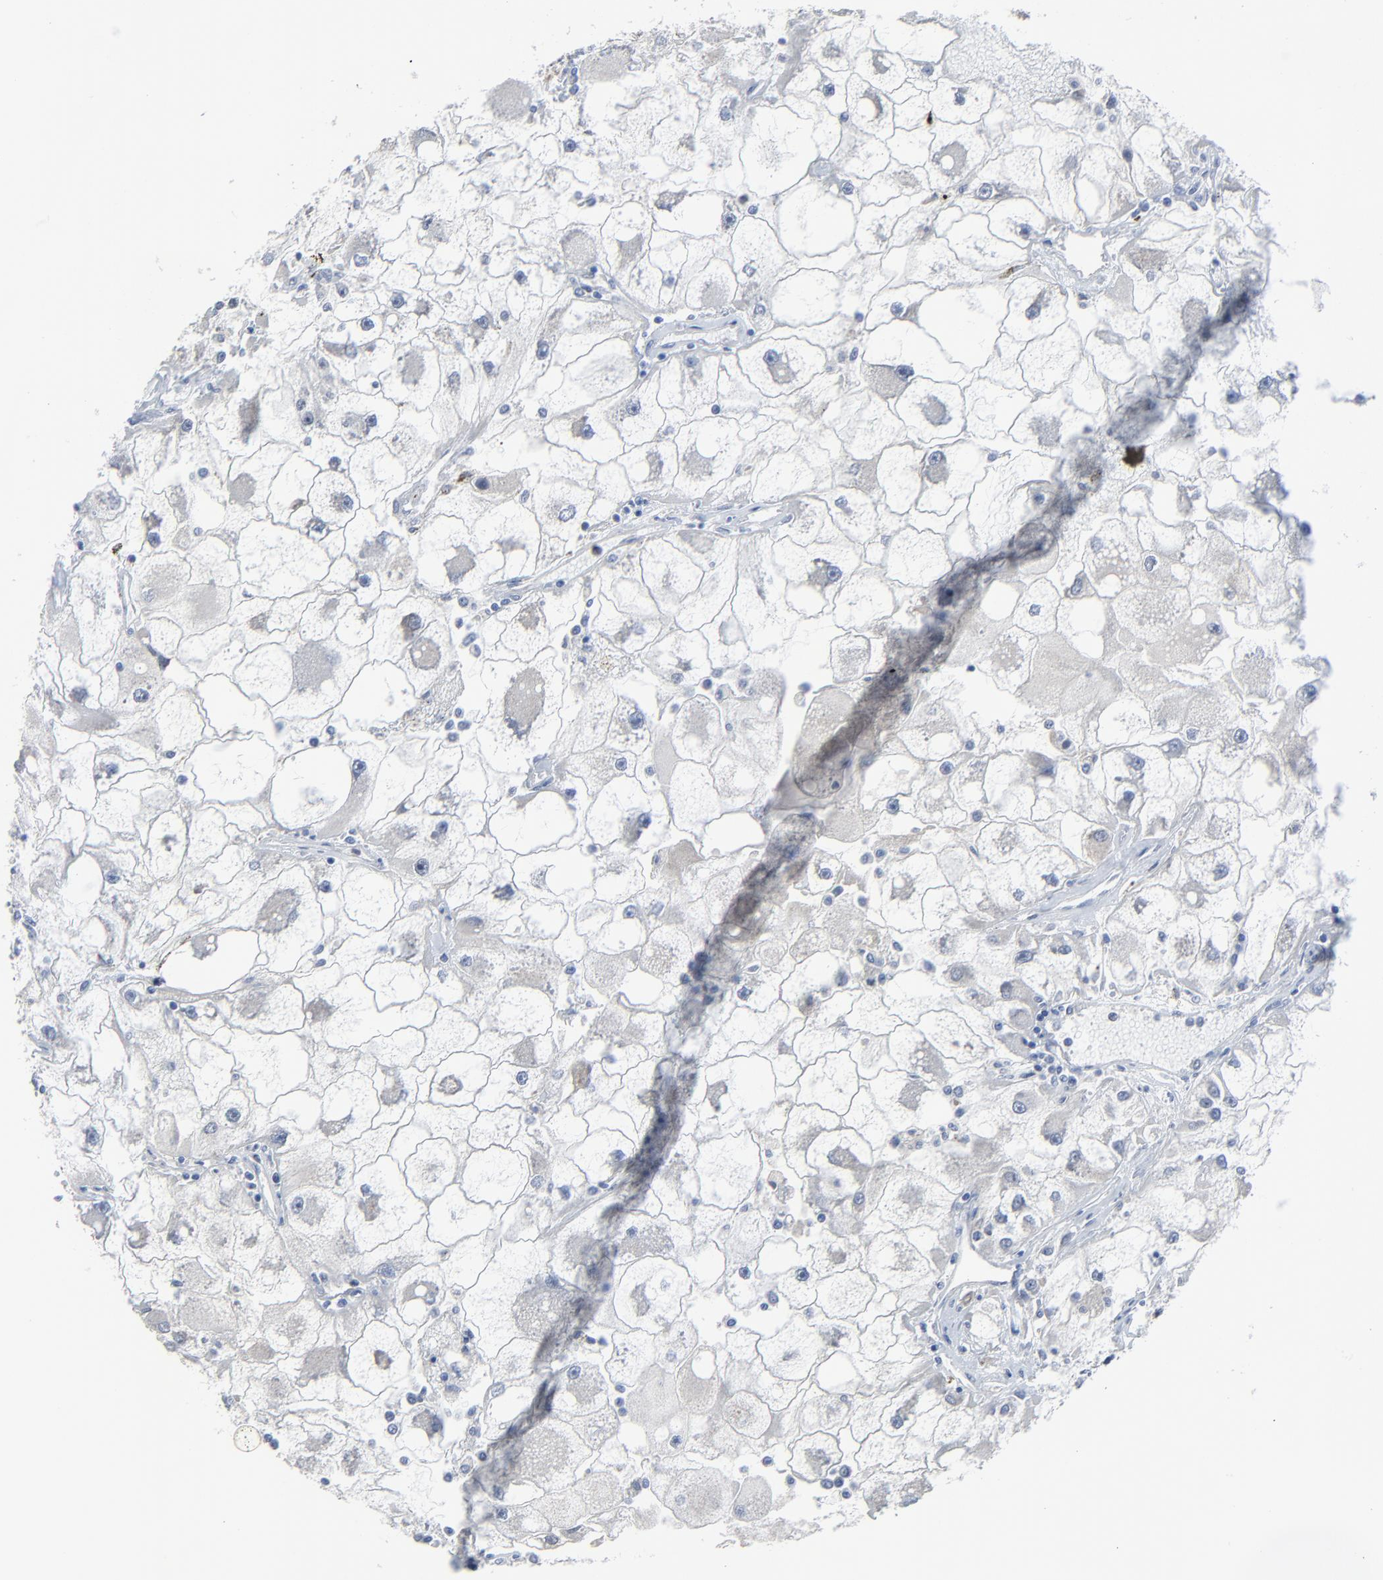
{"staining": {"intensity": "negative", "quantity": "none", "location": "none"}, "tissue": "renal cancer", "cell_type": "Tumor cells", "image_type": "cancer", "snomed": [{"axis": "morphology", "description": "Adenocarcinoma, NOS"}, {"axis": "topography", "description": "Kidney"}], "caption": "Protein analysis of renal cancer shows no significant staining in tumor cells. Brightfield microscopy of immunohistochemistry (IHC) stained with DAB (3,3'-diaminobenzidine) (brown) and hematoxylin (blue), captured at high magnification.", "gene": "BIRC3", "patient": {"sex": "female", "age": 73}}